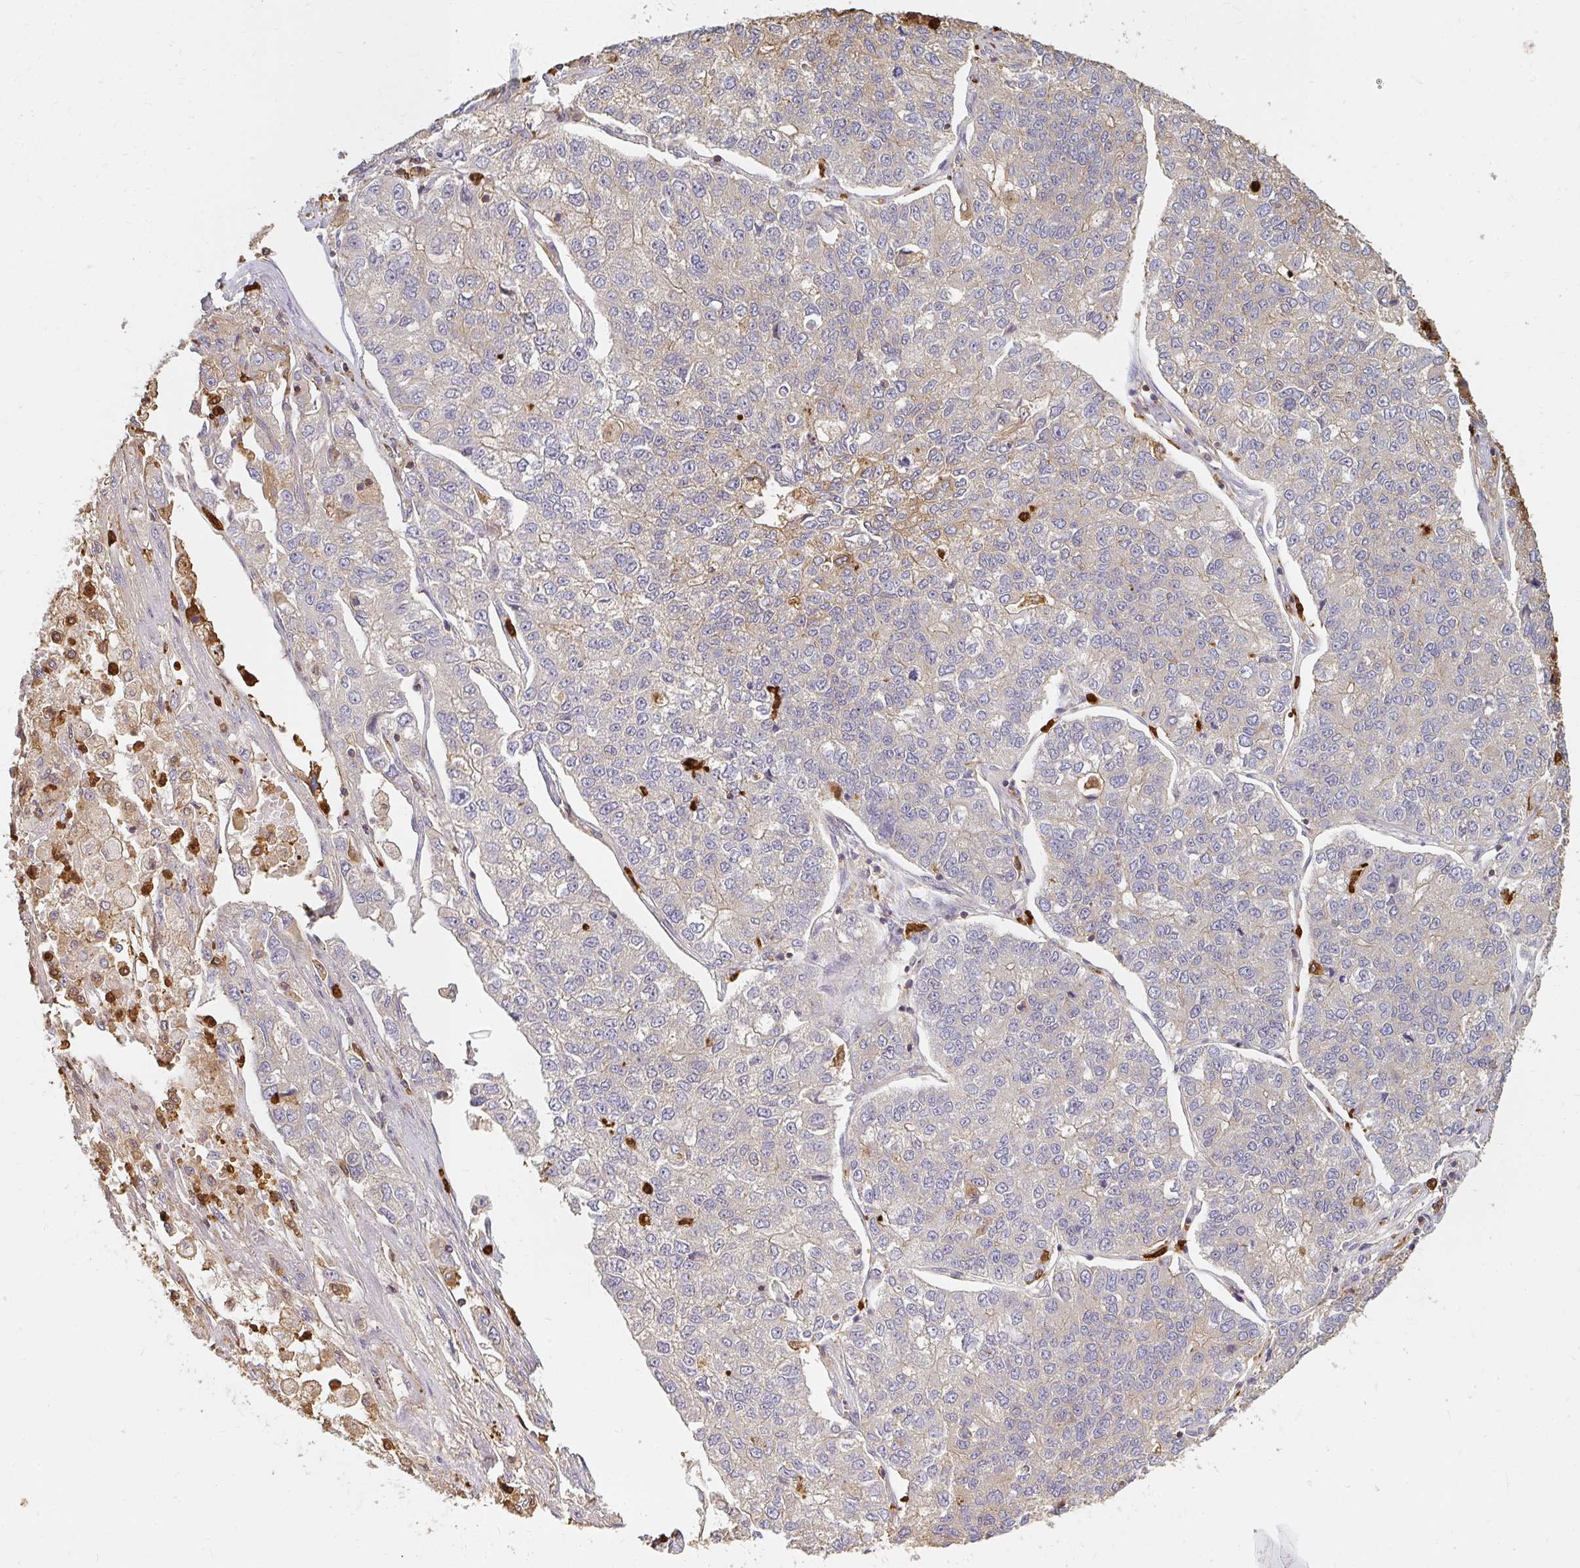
{"staining": {"intensity": "weak", "quantity": "25%-75%", "location": "cytoplasmic/membranous"}, "tissue": "lung cancer", "cell_type": "Tumor cells", "image_type": "cancer", "snomed": [{"axis": "morphology", "description": "Adenocarcinoma, NOS"}, {"axis": "topography", "description": "Lung"}], "caption": "Immunohistochemical staining of lung cancer (adenocarcinoma) exhibits low levels of weak cytoplasmic/membranous positivity in approximately 25%-75% of tumor cells.", "gene": "CNTRL", "patient": {"sex": "male", "age": 49}}